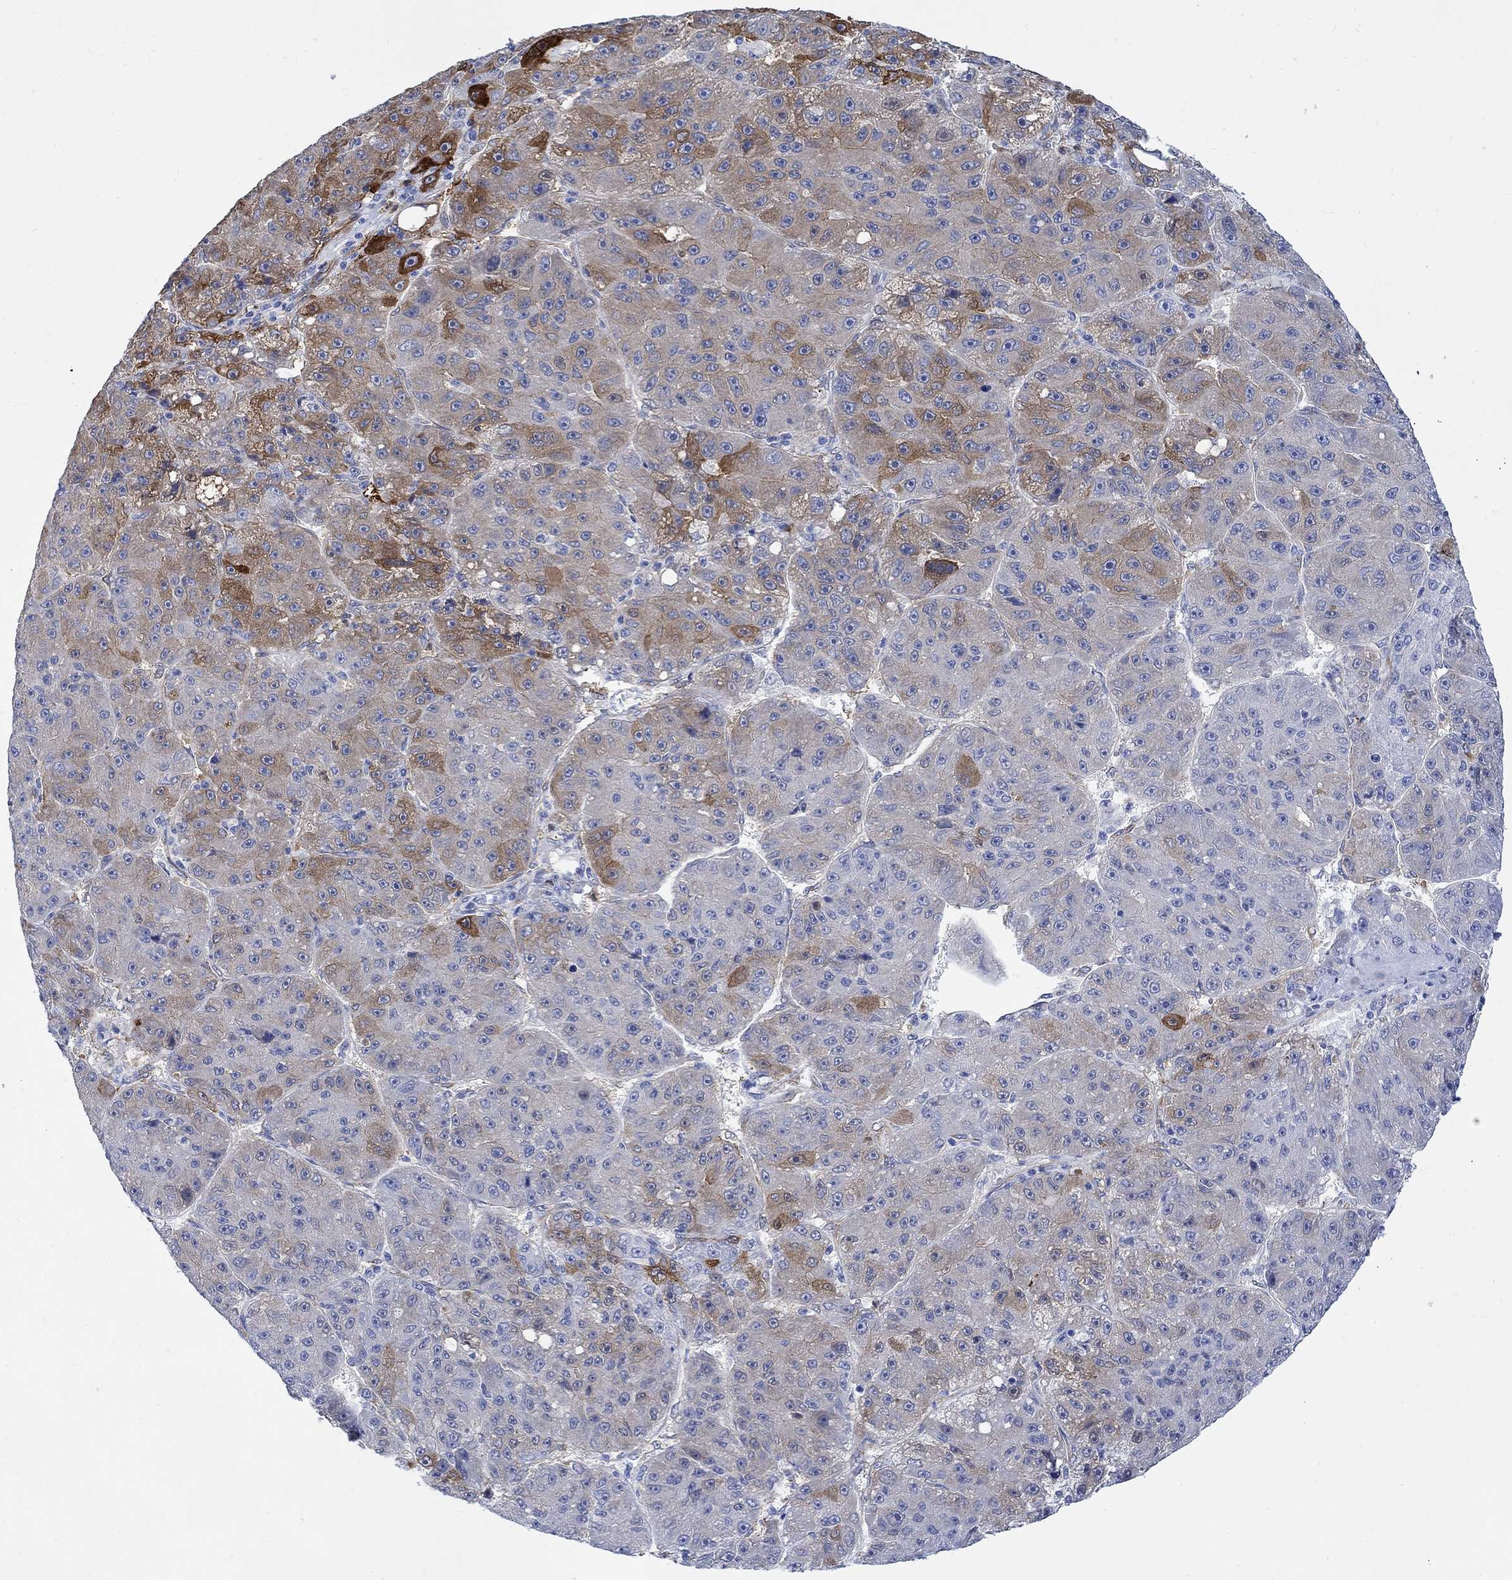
{"staining": {"intensity": "strong", "quantity": "<25%", "location": "cytoplasmic/membranous"}, "tissue": "liver cancer", "cell_type": "Tumor cells", "image_type": "cancer", "snomed": [{"axis": "morphology", "description": "Carcinoma, Hepatocellular, NOS"}, {"axis": "topography", "description": "Liver"}], "caption": "This micrograph exhibits liver cancer stained with IHC to label a protein in brown. The cytoplasmic/membranous of tumor cells show strong positivity for the protein. Nuclei are counter-stained blue.", "gene": "TGM2", "patient": {"sex": "male", "age": 67}}